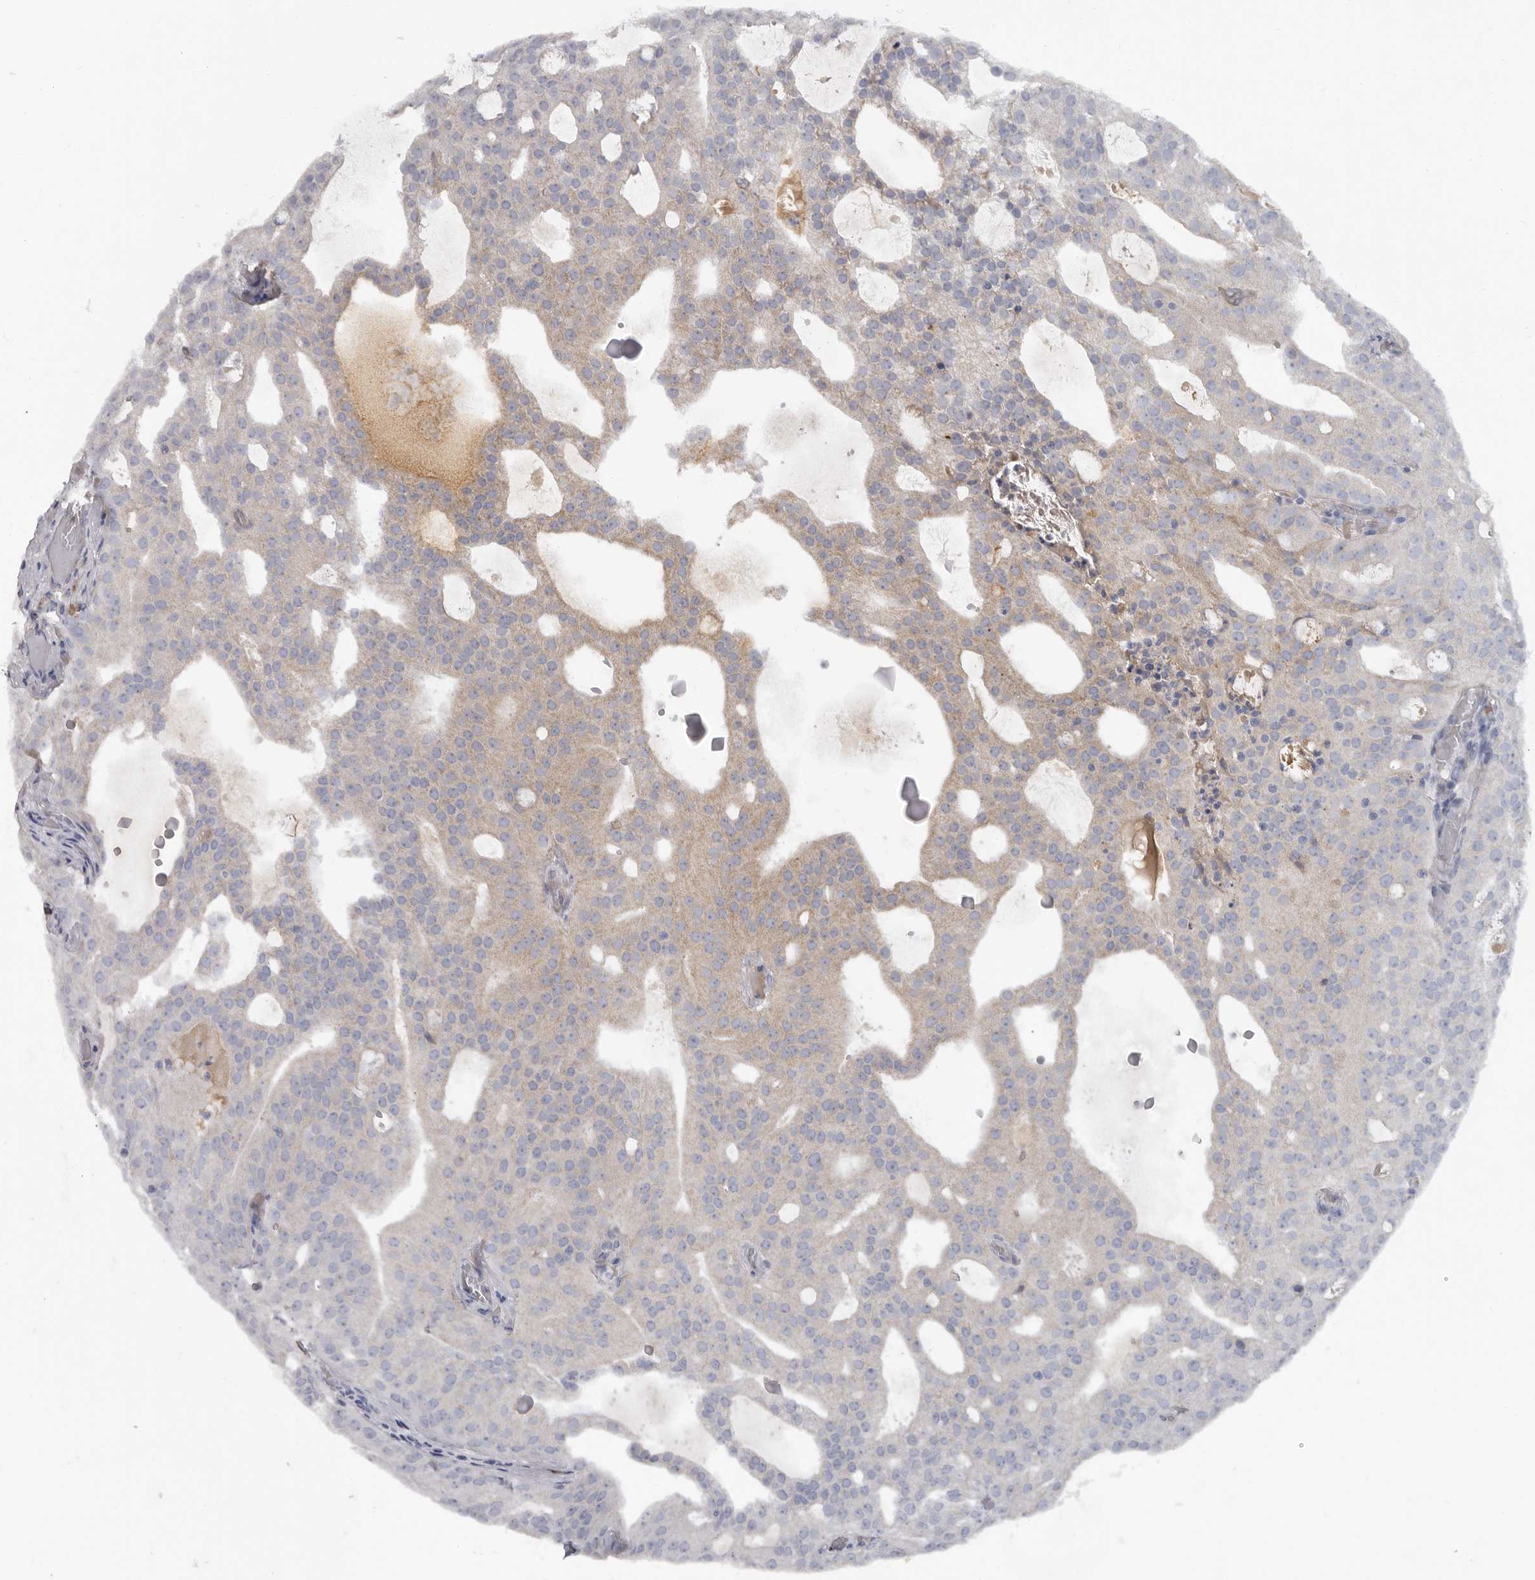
{"staining": {"intensity": "weak", "quantity": "<25%", "location": "cytoplasmic/membranous"}, "tissue": "prostate cancer", "cell_type": "Tumor cells", "image_type": "cancer", "snomed": [{"axis": "morphology", "description": "Adenocarcinoma, Medium grade"}, {"axis": "topography", "description": "Prostate"}], "caption": "IHC of human prostate cancer shows no staining in tumor cells.", "gene": "SPTA1", "patient": {"sex": "male", "age": 88}}